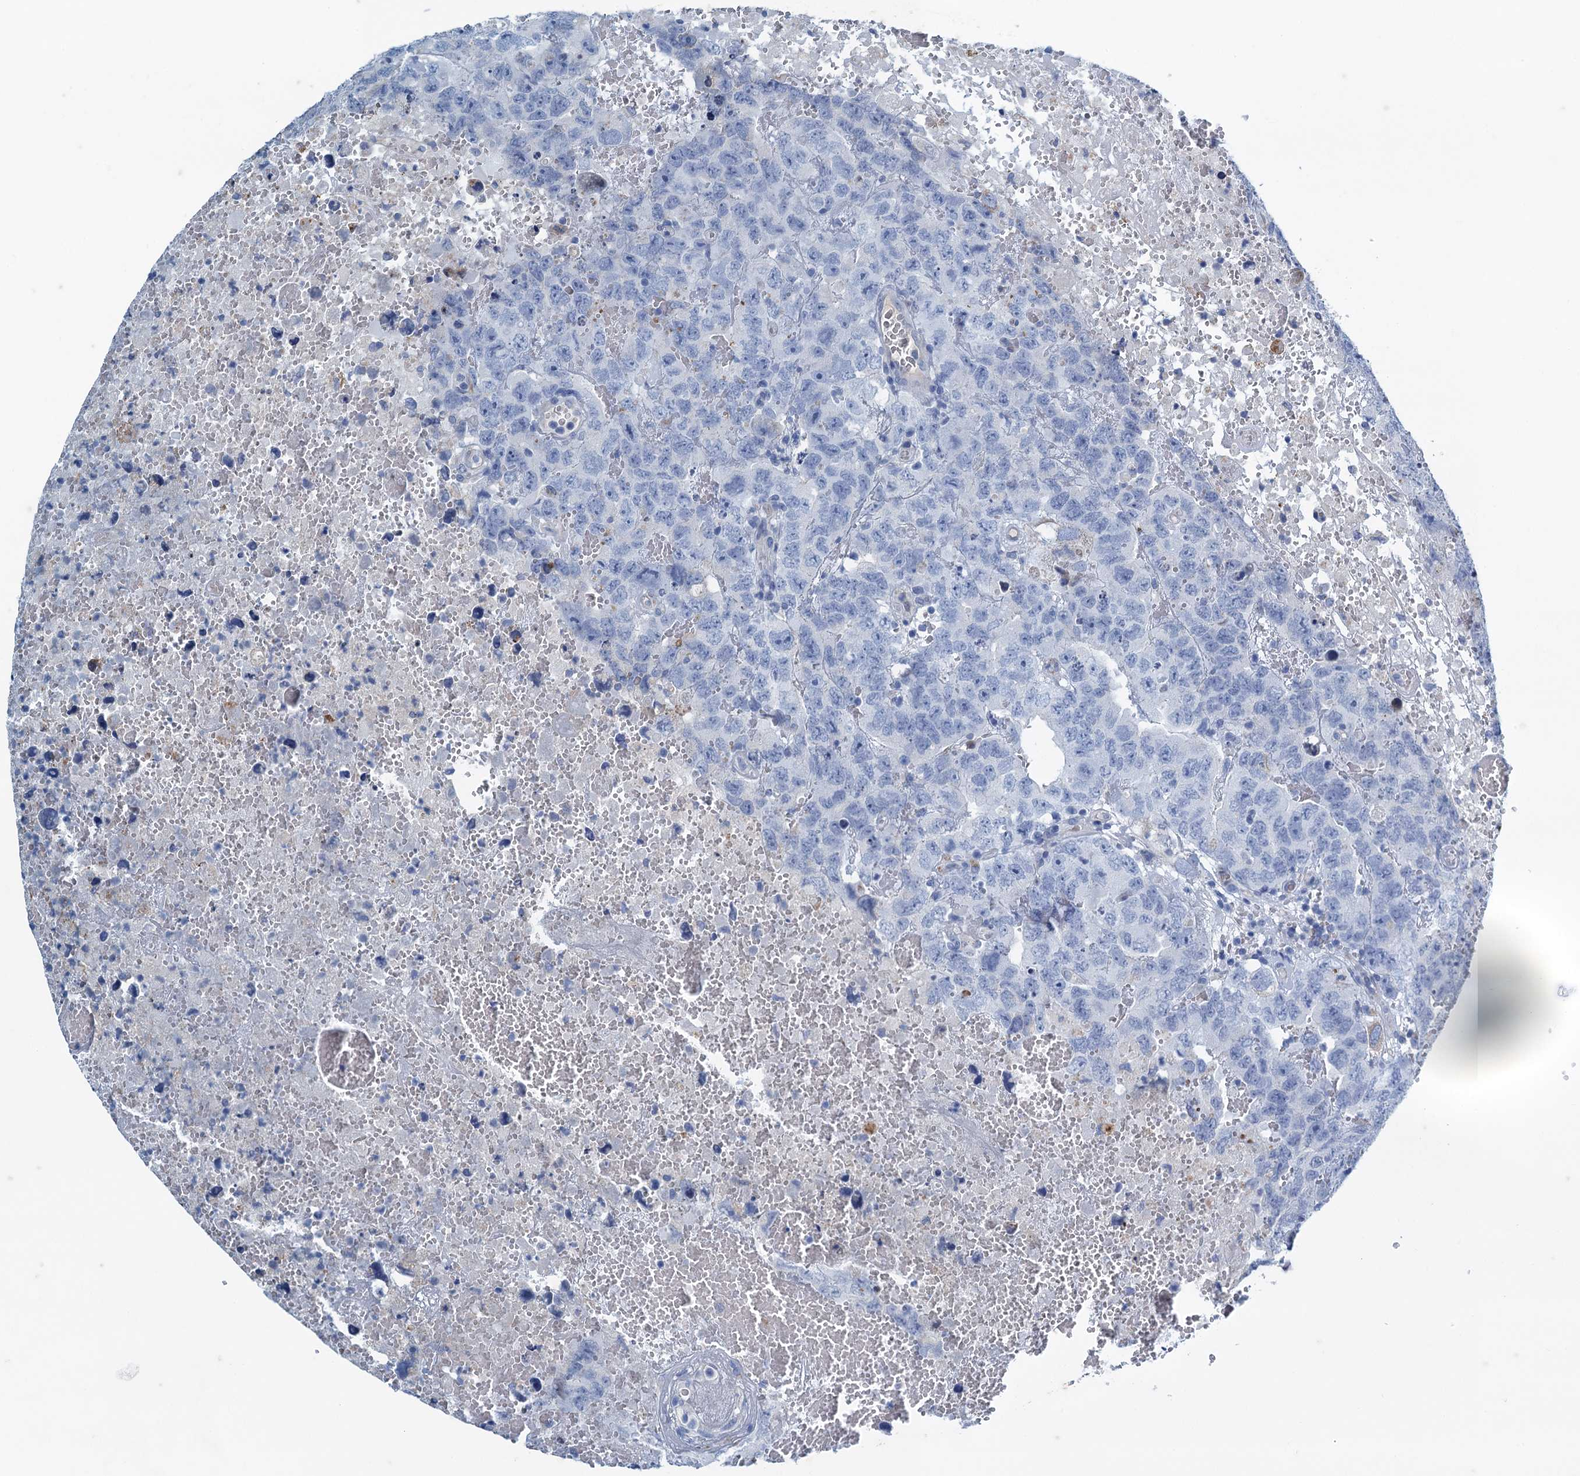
{"staining": {"intensity": "negative", "quantity": "none", "location": "none"}, "tissue": "testis cancer", "cell_type": "Tumor cells", "image_type": "cancer", "snomed": [{"axis": "morphology", "description": "Carcinoma, Embryonal, NOS"}, {"axis": "topography", "description": "Testis"}], "caption": "Immunohistochemistry image of neoplastic tissue: testis embryonal carcinoma stained with DAB (3,3'-diaminobenzidine) exhibits no significant protein staining in tumor cells. Nuclei are stained in blue.", "gene": "C10orf88", "patient": {"sex": "male", "age": 45}}